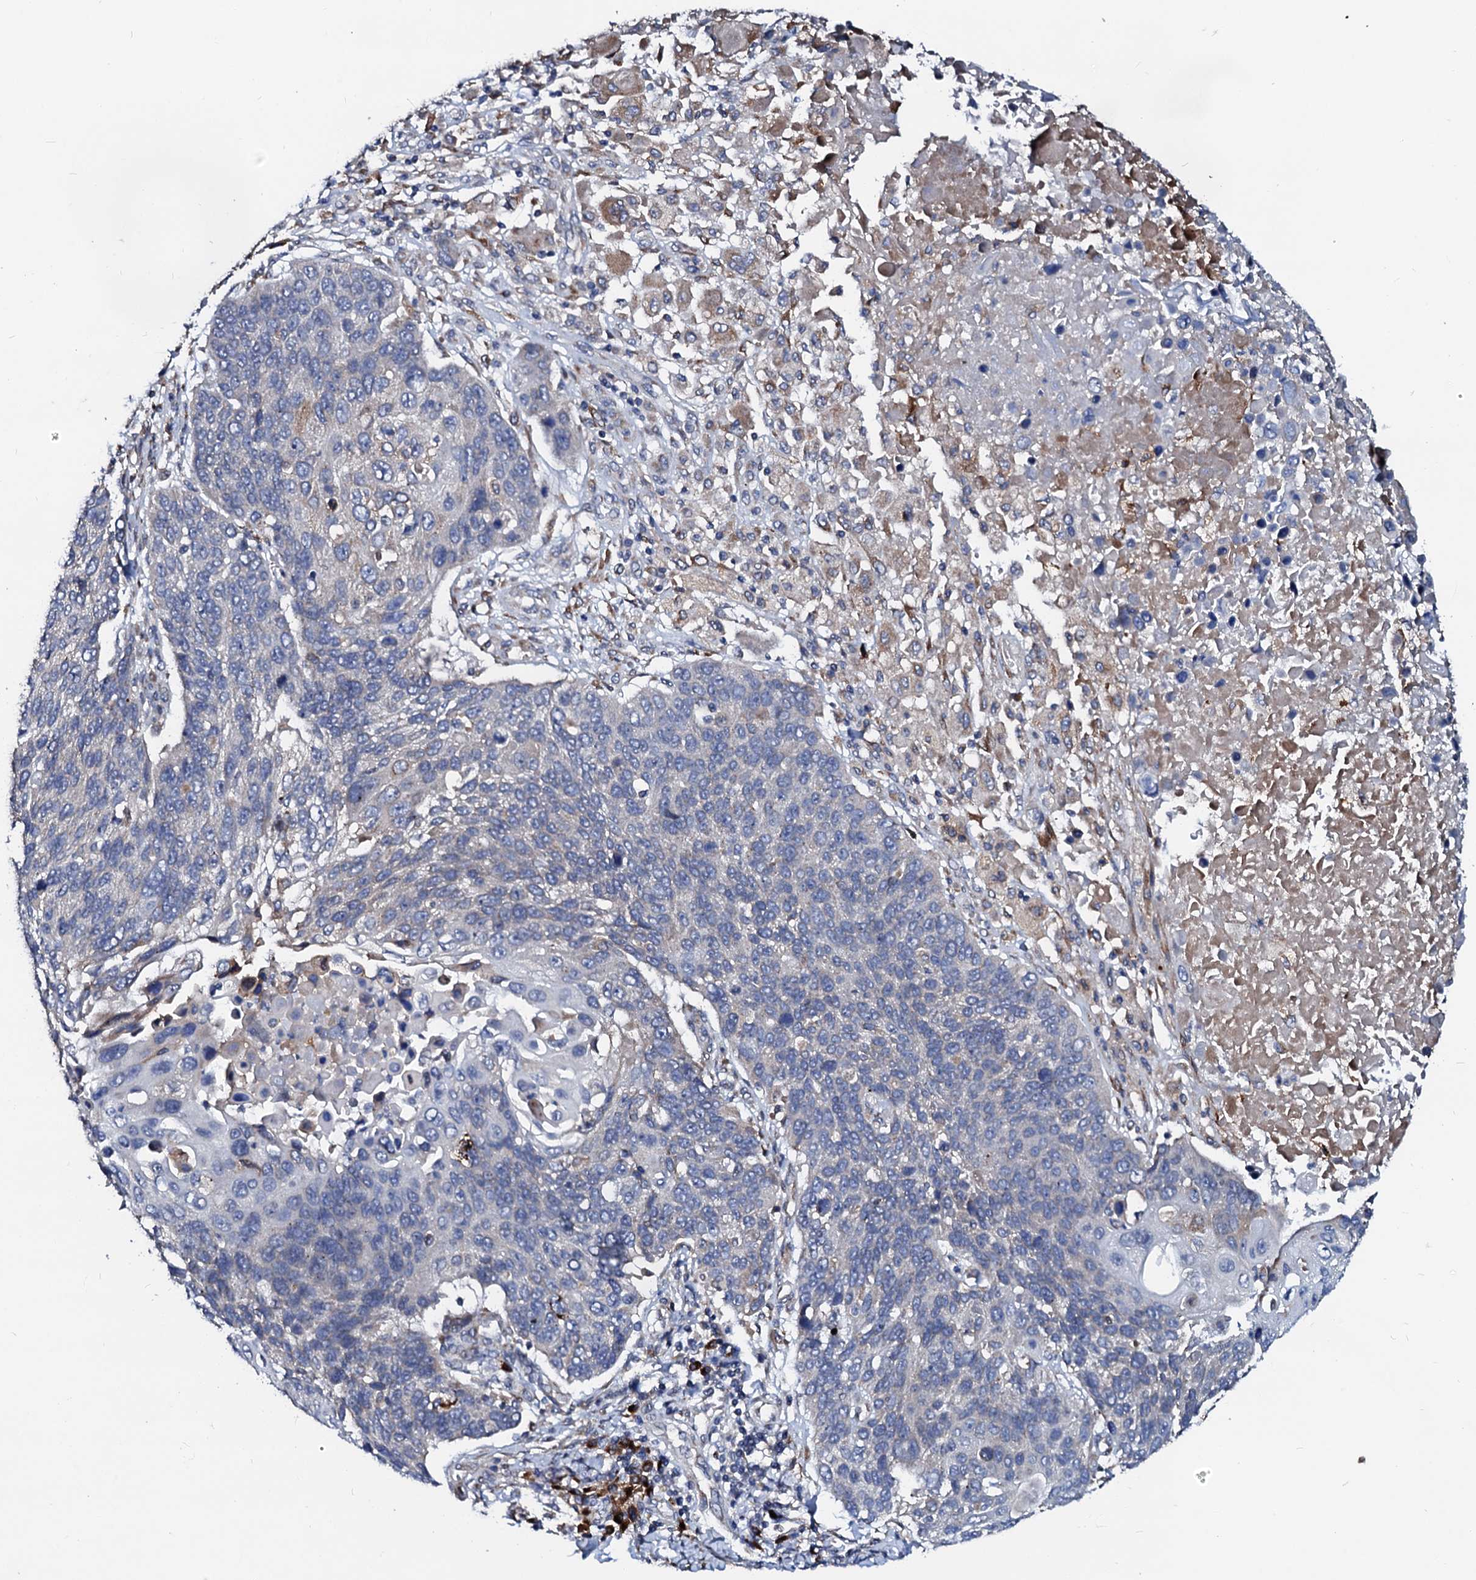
{"staining": {"intensity": "negative", "quantity": "none", "location": "none"}, "tissue": "lung cancer", "cell_type": "Tumor cells", "image_type": "cancer", "snomed": [{"axis": "morphology", "description": "Squamous cell carcinoma, NOS"}, {"axis": "topography", "description": "Lung"}], "caption": "DAB immunohistochemical staining of lung cancer (squamous cell carcinoma) shows no significant expression in tumor cells.", "gene": "LMAN1", "patient": {"sex": "male", "age": 66}}